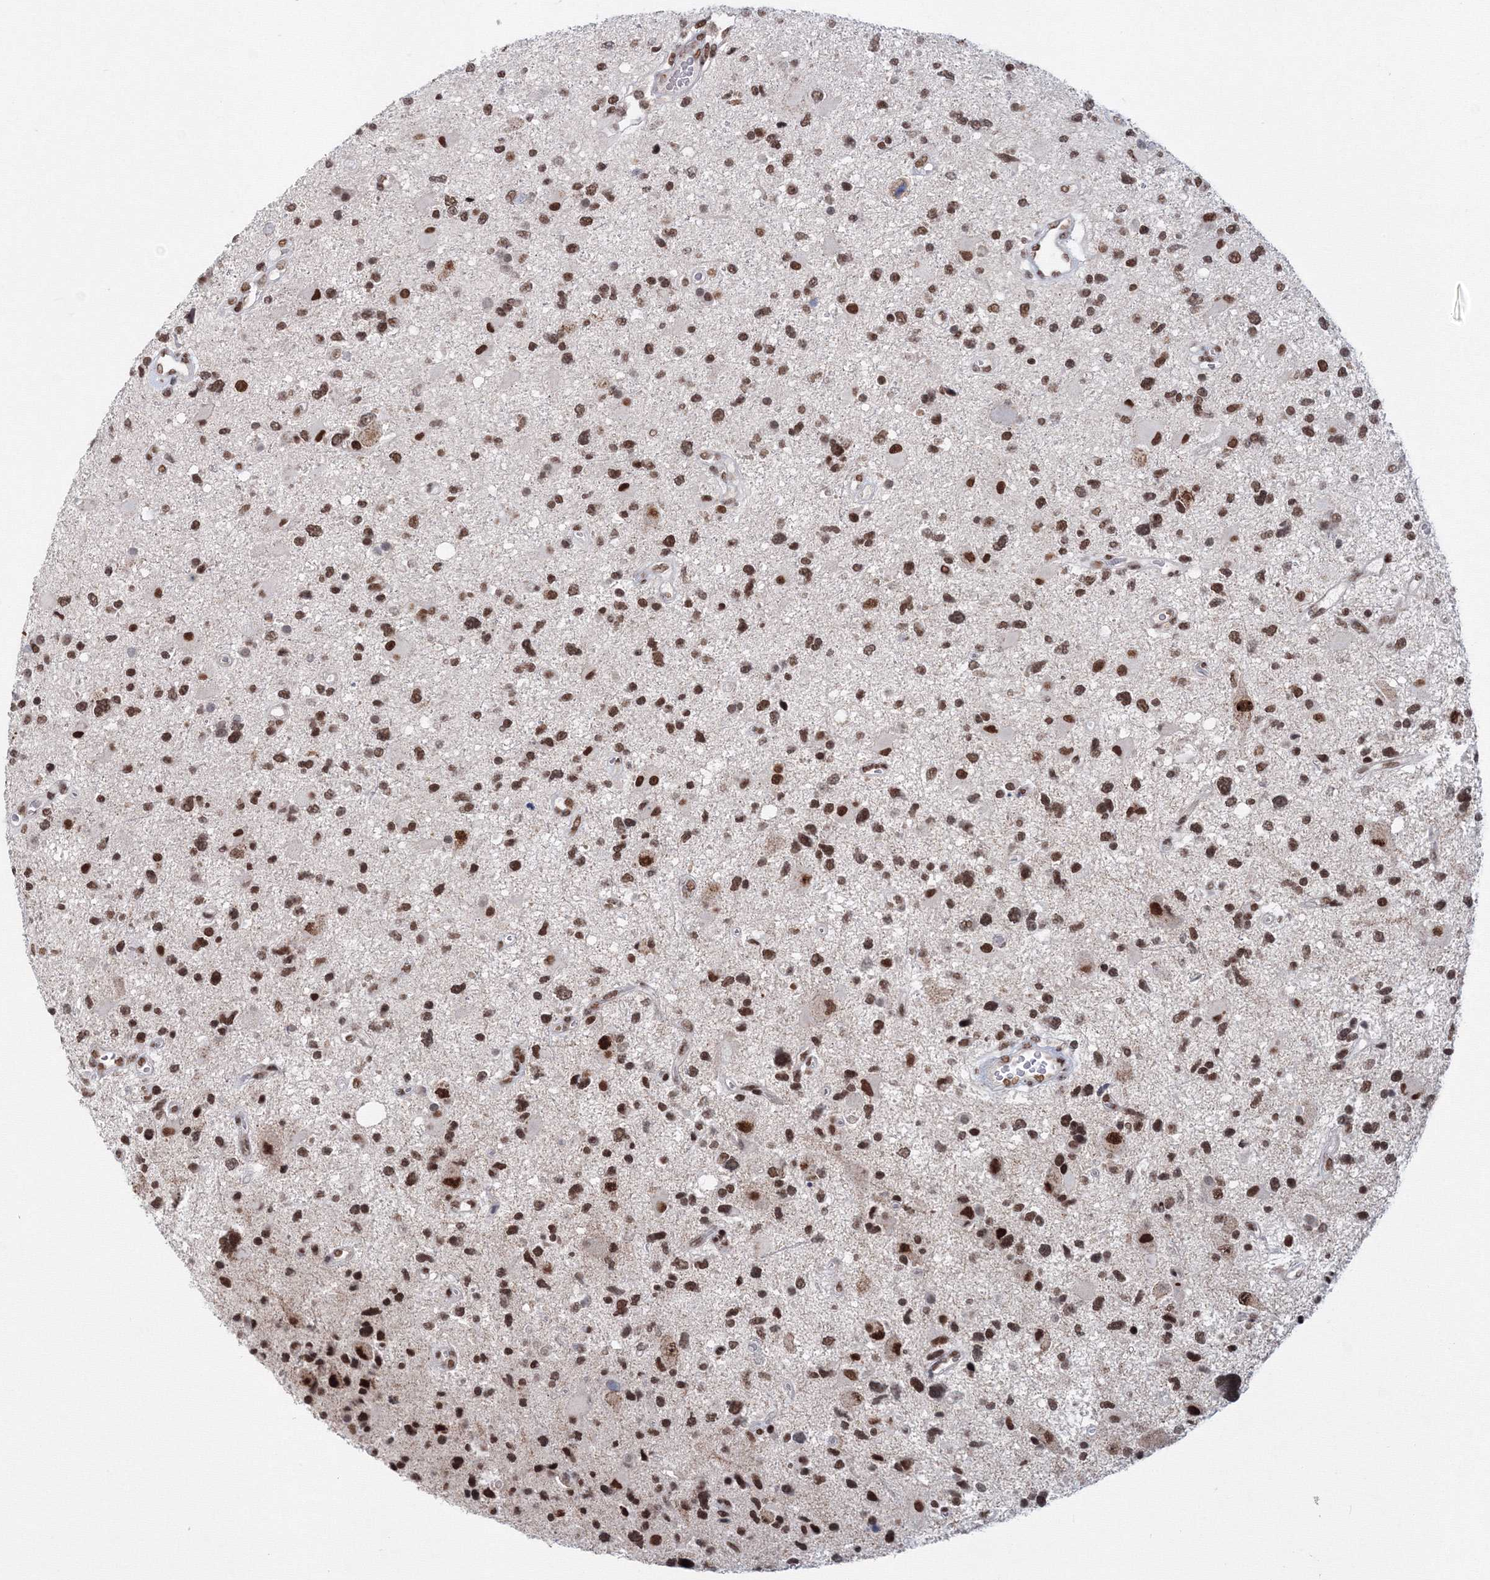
{"staining": {"intensity": "strong", "quantity": ">75%", "location": "nuclear"}, "tissue": "glioma", "cell_type": "Tumor cells", "image_type": "cancer", "snomed": [{"axis": "morphology", "description": "Glioma, malignant, High grade"}, {"axis": "topography", "description": "Brain"}], "caption": "This histopathology image shows glioma stained with immunohistochemistry to label a protein in brown. The nuclear of tumor cells show strong positivity for the protein. Nuclei are counter-stained blue.", "gene": "SF3B6", "patient": {"sex": "male", "age": 33}}